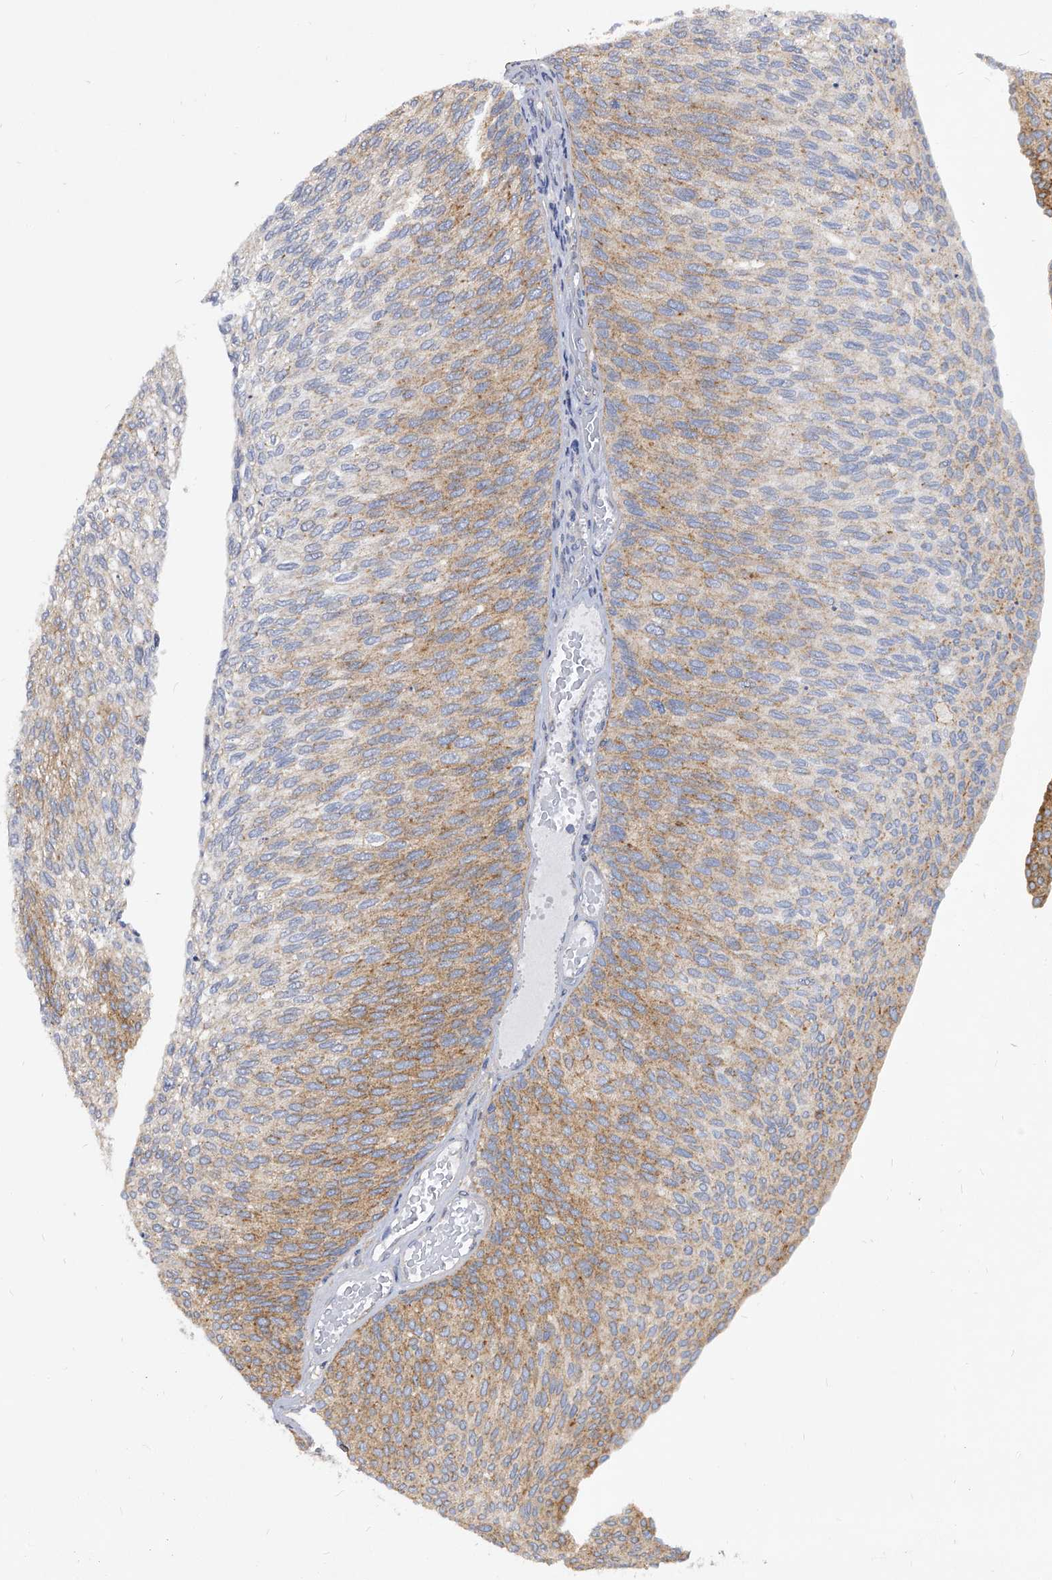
{"staining": {"intensity": "weak", "quantity": "25%-75%", "location": "cytoplasmic/membranous"}, "tissue": "urothelial cancer", "cell_type": "Tumor cells", "image_type": "cancer", "snomed": [{"axis": "morphology", "description": "Urothelial carcinoma, Low grade"}, {"axis": "topography", "description": "Urinary bladder"}], "caption": "Protein staining demonstrates weak cytoplasmic/membranous expression in approximately 25%-75% of tumor cells in urothelial cancer.", "gene": "ATG5", "patient": {"sex": "female", "age": 79}}